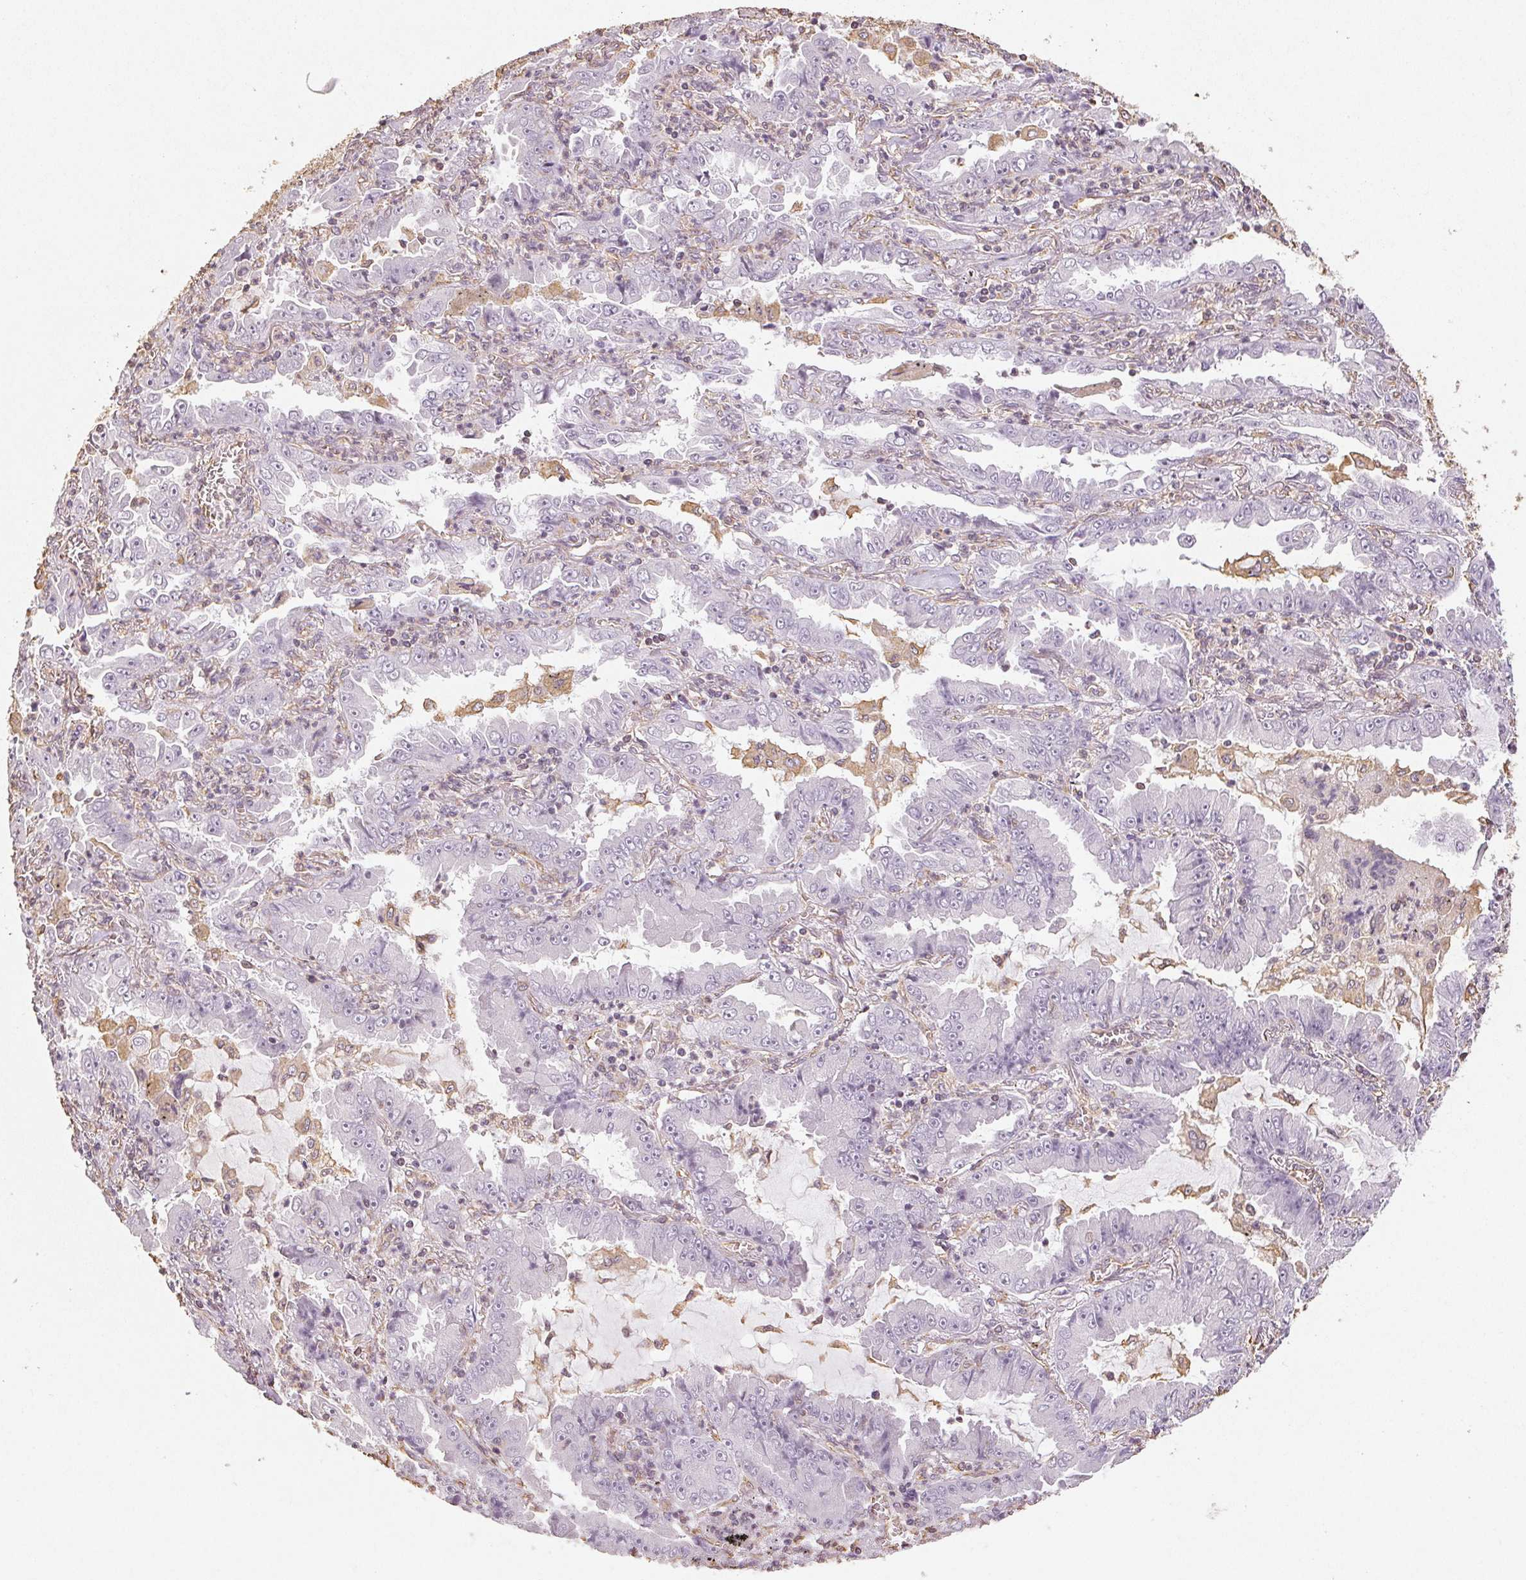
{"staining": {"intensity": "negative", "quantity": "none", "location": "none"}, "tissue": "lung cancer", "cell_type": "Tumor cells", "image_type": "cancer", "snomed": [{"axis": "morphology", "description": "Adenocarcinoma, NOS"}, {"axis": "topography", "description": "Lung"}], "caption": "Protein analysis of adenocarcinoma (lung) displays no significant positivity in tumor cells. (DAB (3,3'-diaminobenzidine) immunohistochemistry visualized using brightfield microscopy, high magnification).", "gene": "COL7A1", "patient": {"sex": "female", "age": 52}}